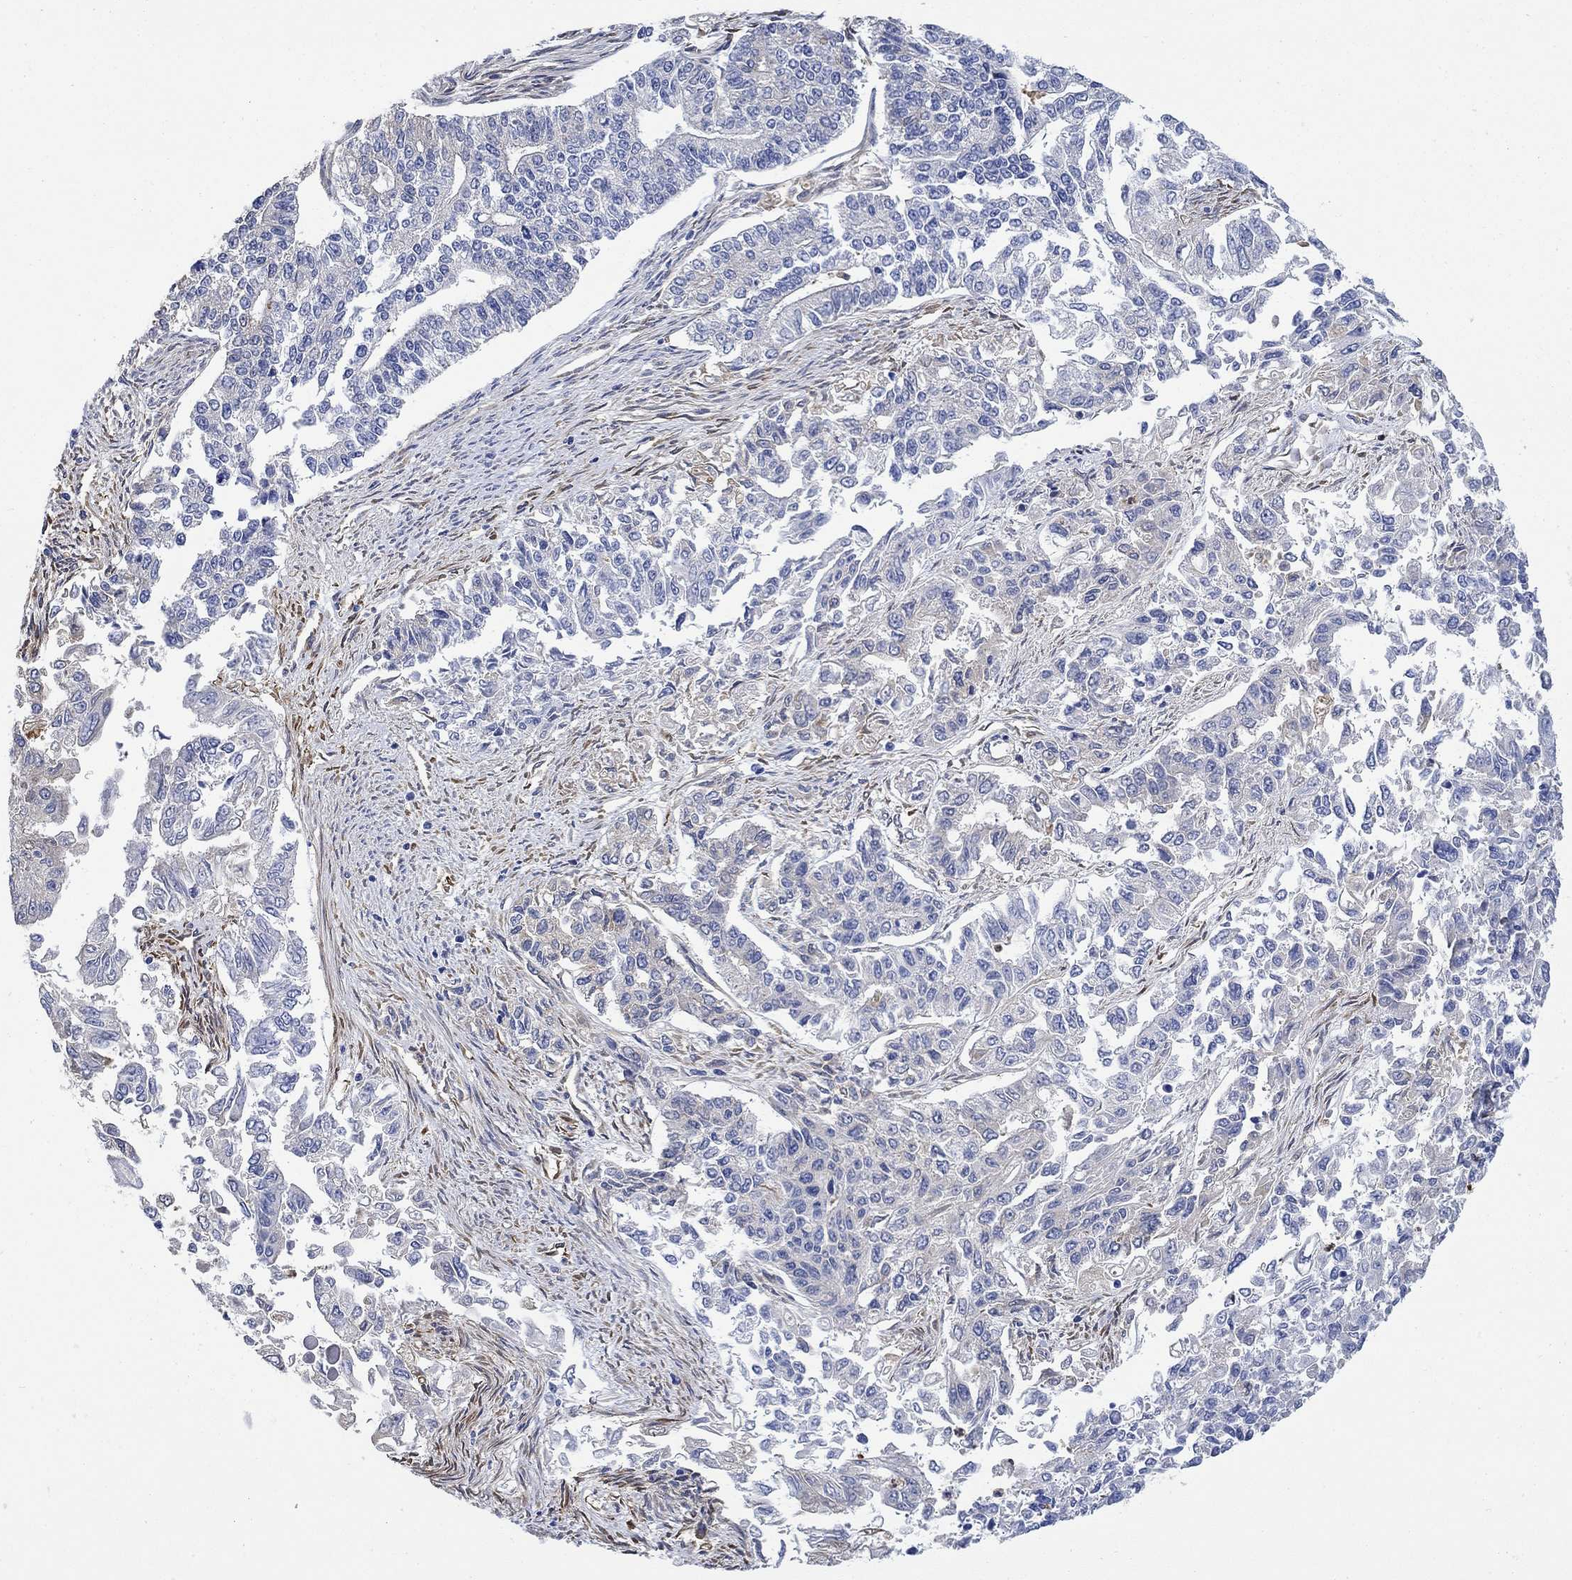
{"staining": {"intensity": "negative", "quantity": "none", "location": "none"}, "tissue": "endometrial cancer", "cell_type": "Tumor cells", "image_type": "cancer", "snomed": [{"axis": "morphology", "description": "Adenocarcinoma, NOS"}, {"axis": "topography", "description": "Uterus"}], "caption": "Endometrial adenocarcinoma was stained to show a protein in brown. There is no significant expression in tumor cells. (IHC, brightfield microscopy, high magnification).", "gene": "TGM2", "patient": {"sex": "female", "age": 59}}